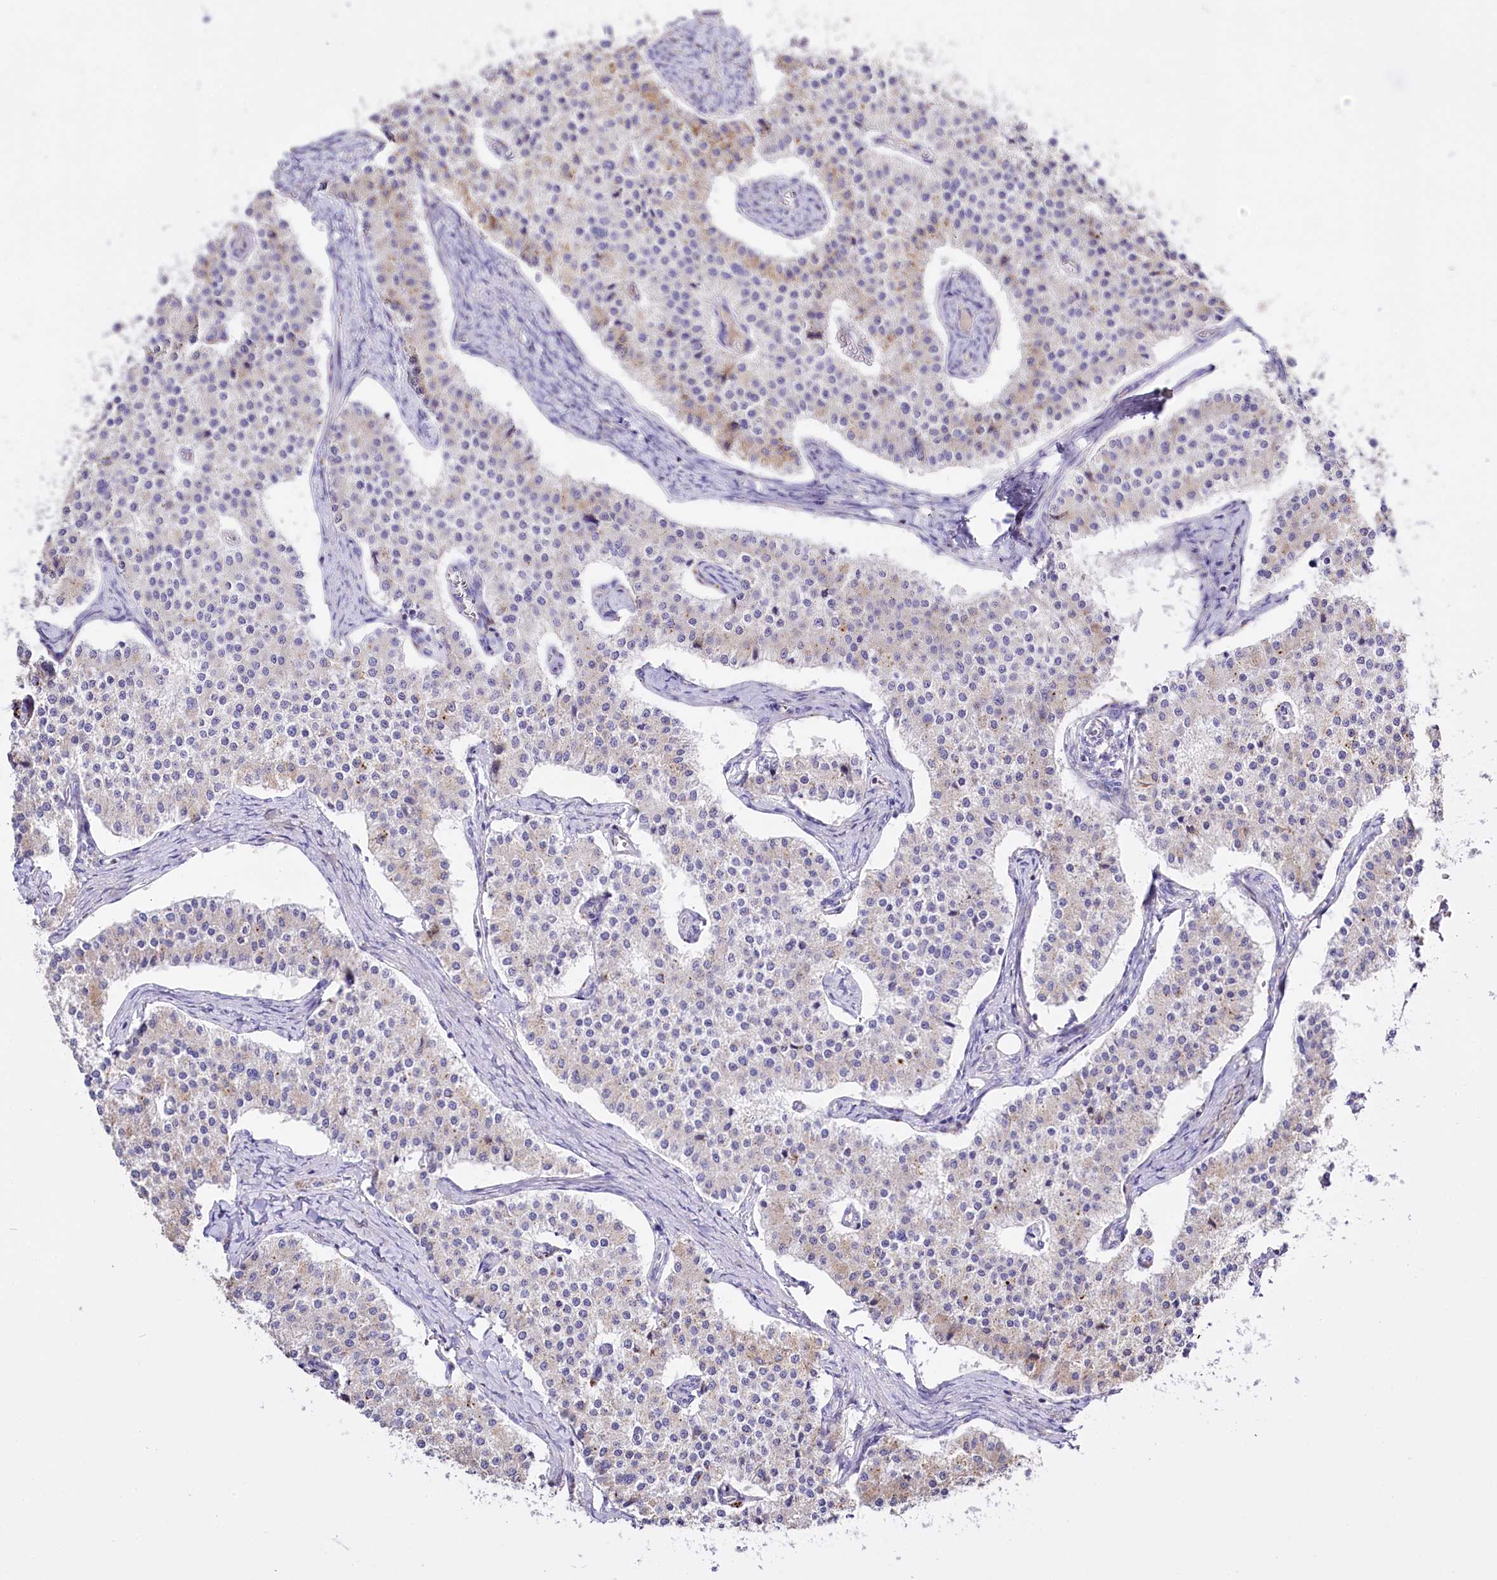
{"staining": {"intensity": "negative", "quantity": "none", "location": "none"}, "tissue": "carcinoid", "cell_type": "Tumor cells", "image_type": "cancer", "snomed": [{"axis": "morphology", "description": "Carcinoid, malignant, NOS"}, {"axis": "topography", "description": "Colon"}], "caption": "IHC micrograph of neoplastic tissue: human malignant carcinoid stained with DAB (3,3'-diaminobenzidine) shows no significant protein expression in tumor cells. The staining is performed using DAB (3,3'-diaminobenzidine) brown chromogen with nuclei counter-stained in using hematoxylin.", "gene": "PTER", "patient": {"sex": "female", "age": 52}}